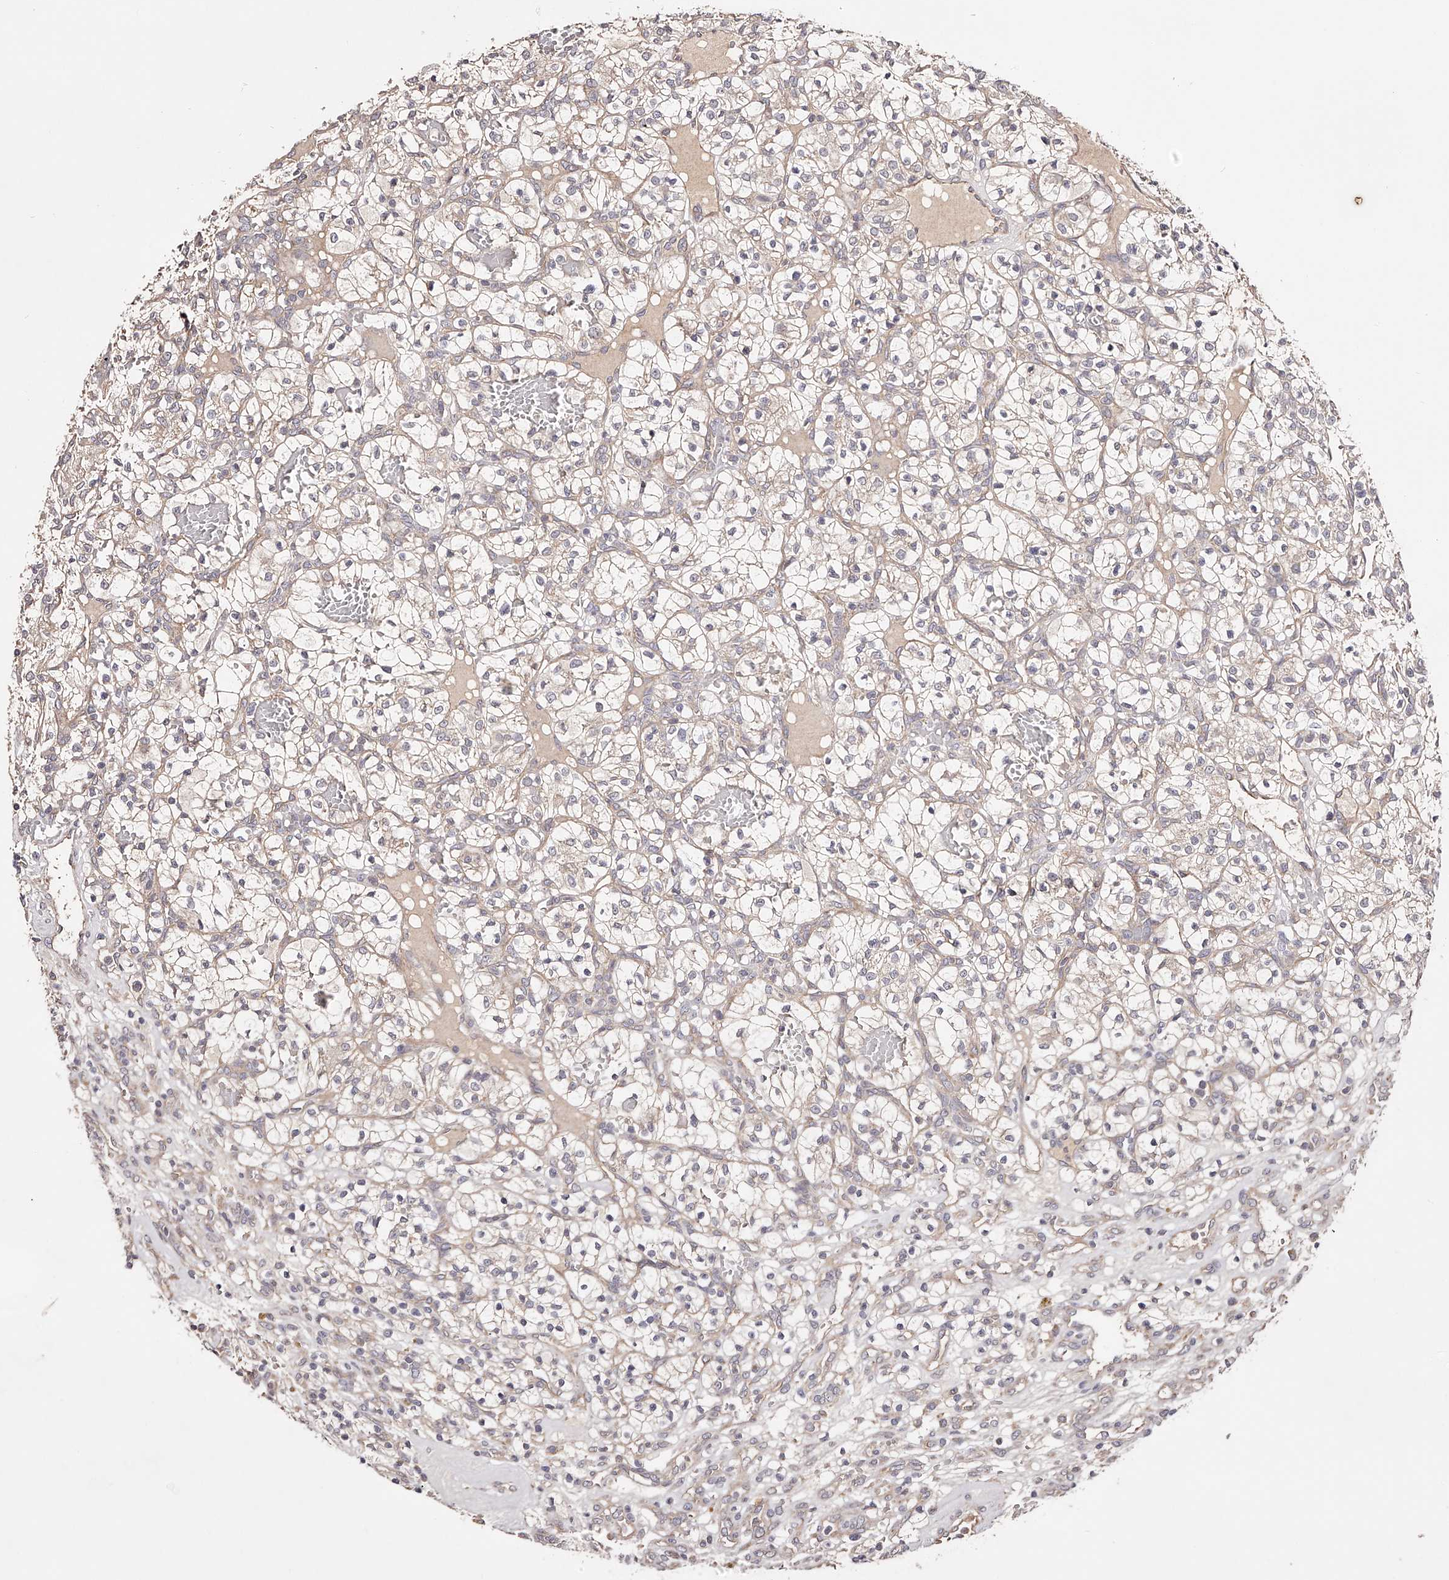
{"staining": {"intensity": "weak", "quantity": "<25%", "location": "cytoplasmic/membranous"}, "tissue": "renal cancer", "cell_type": "Tumor cells", "image_type": "cancer", "snomed": [{"axis": "morphology", "description": "Adenocarcinoma, NOS"}, {"axis": "topography", "description": "Kidney"}], "caption": "Tumor cells show no significant staining in adenocarcinoma (renal).", "gene": "USP21", "patient": {"sex": "female", "age": 57}}